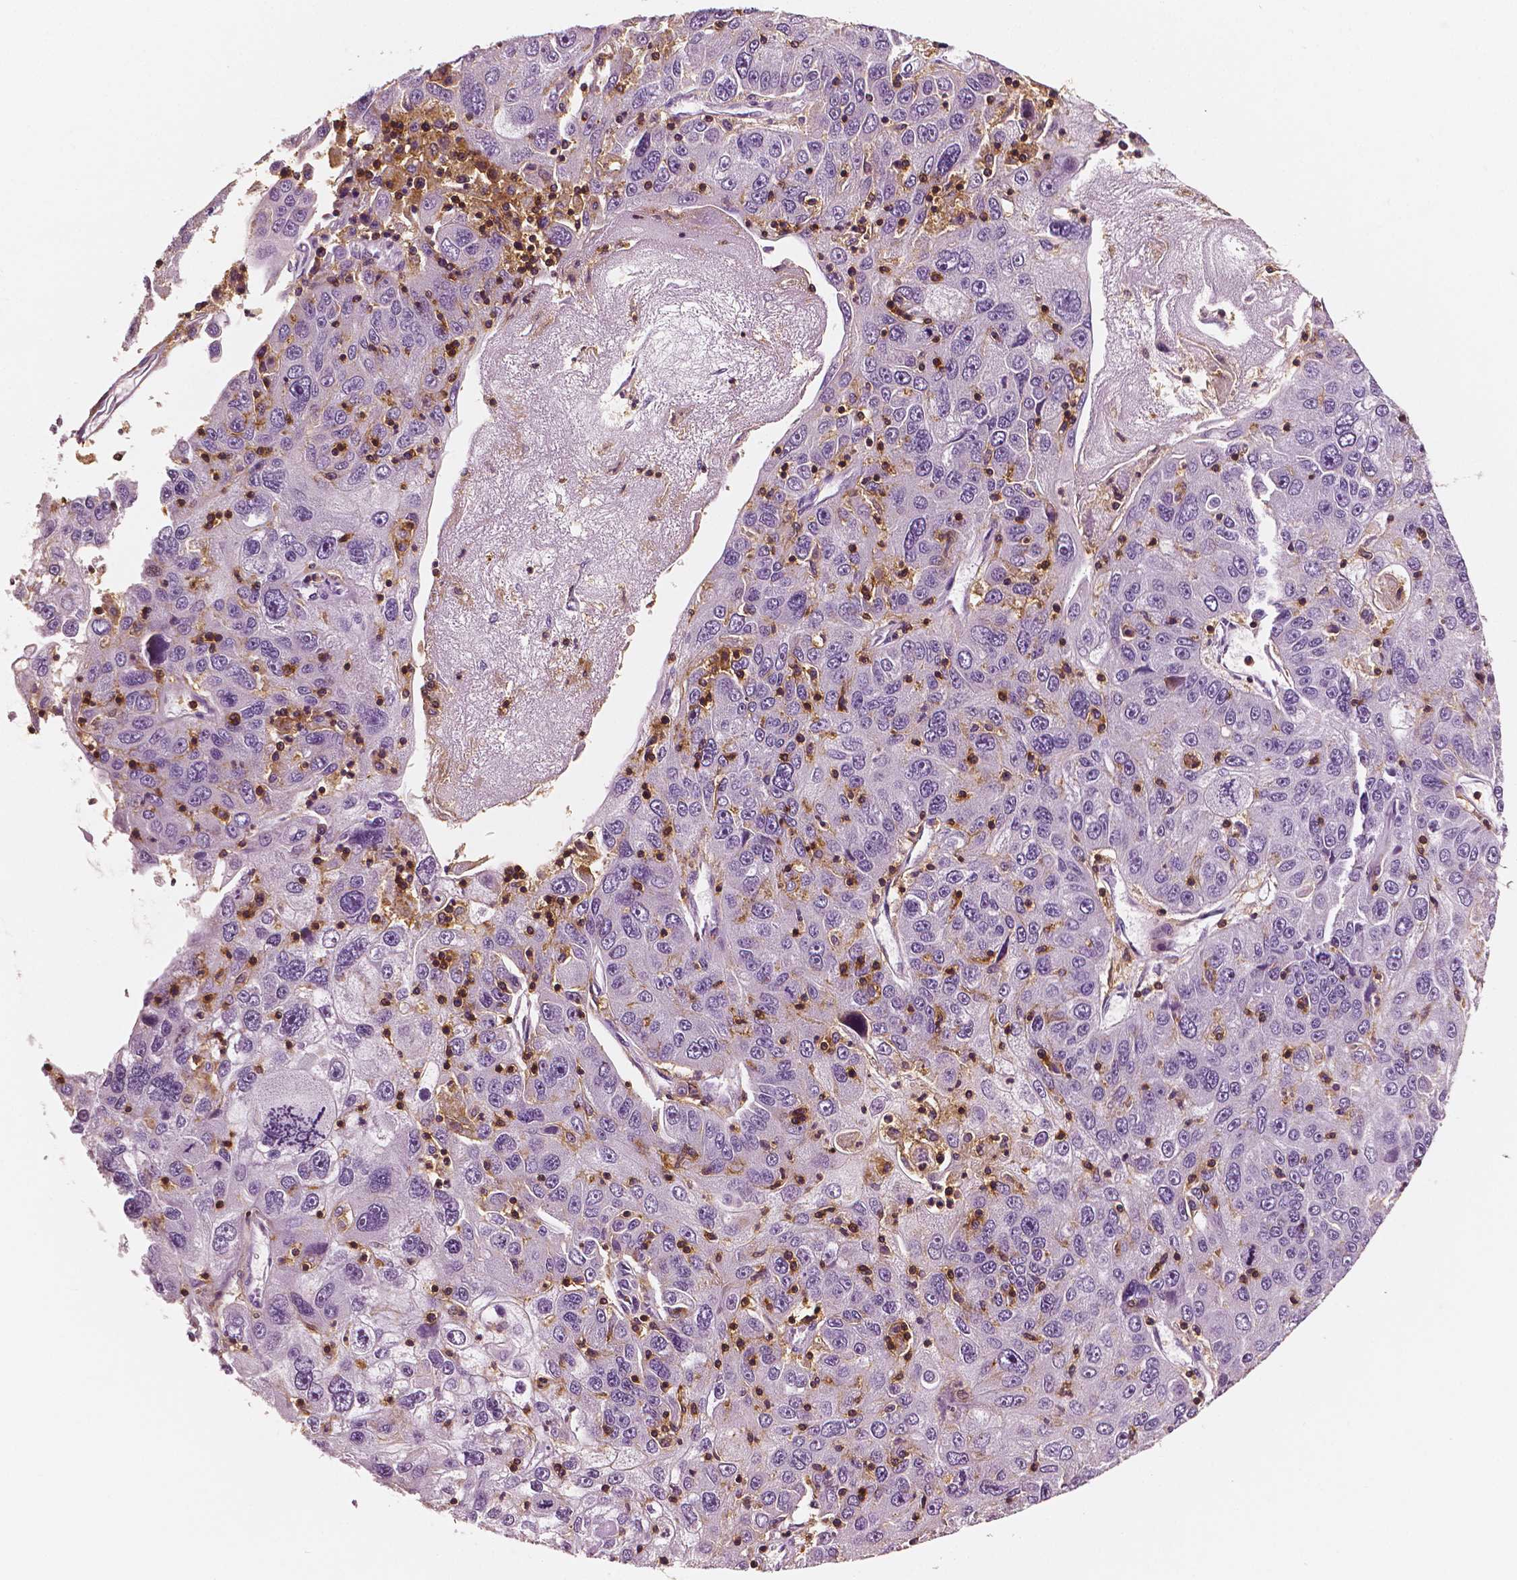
{"staining": {"intensity": "negative", "quantity": "none", "location": "none"}, "tissue": "stomach cancer", "cell_type": "Tumor cells", "image_type": "cancer", "snomed": [{"axis": "morphology", "description": "Adenocarcinoma, NOS"}, {"axis": "topography", "description": "Stomach"}], "caption": "The immunohistochemistry histopathology image has no significant positivity in tumor cells of adenocarcinoma (stomach) tissue.", "gene": "PTPRC", "patient": {"sex": "male", "age": 56}}